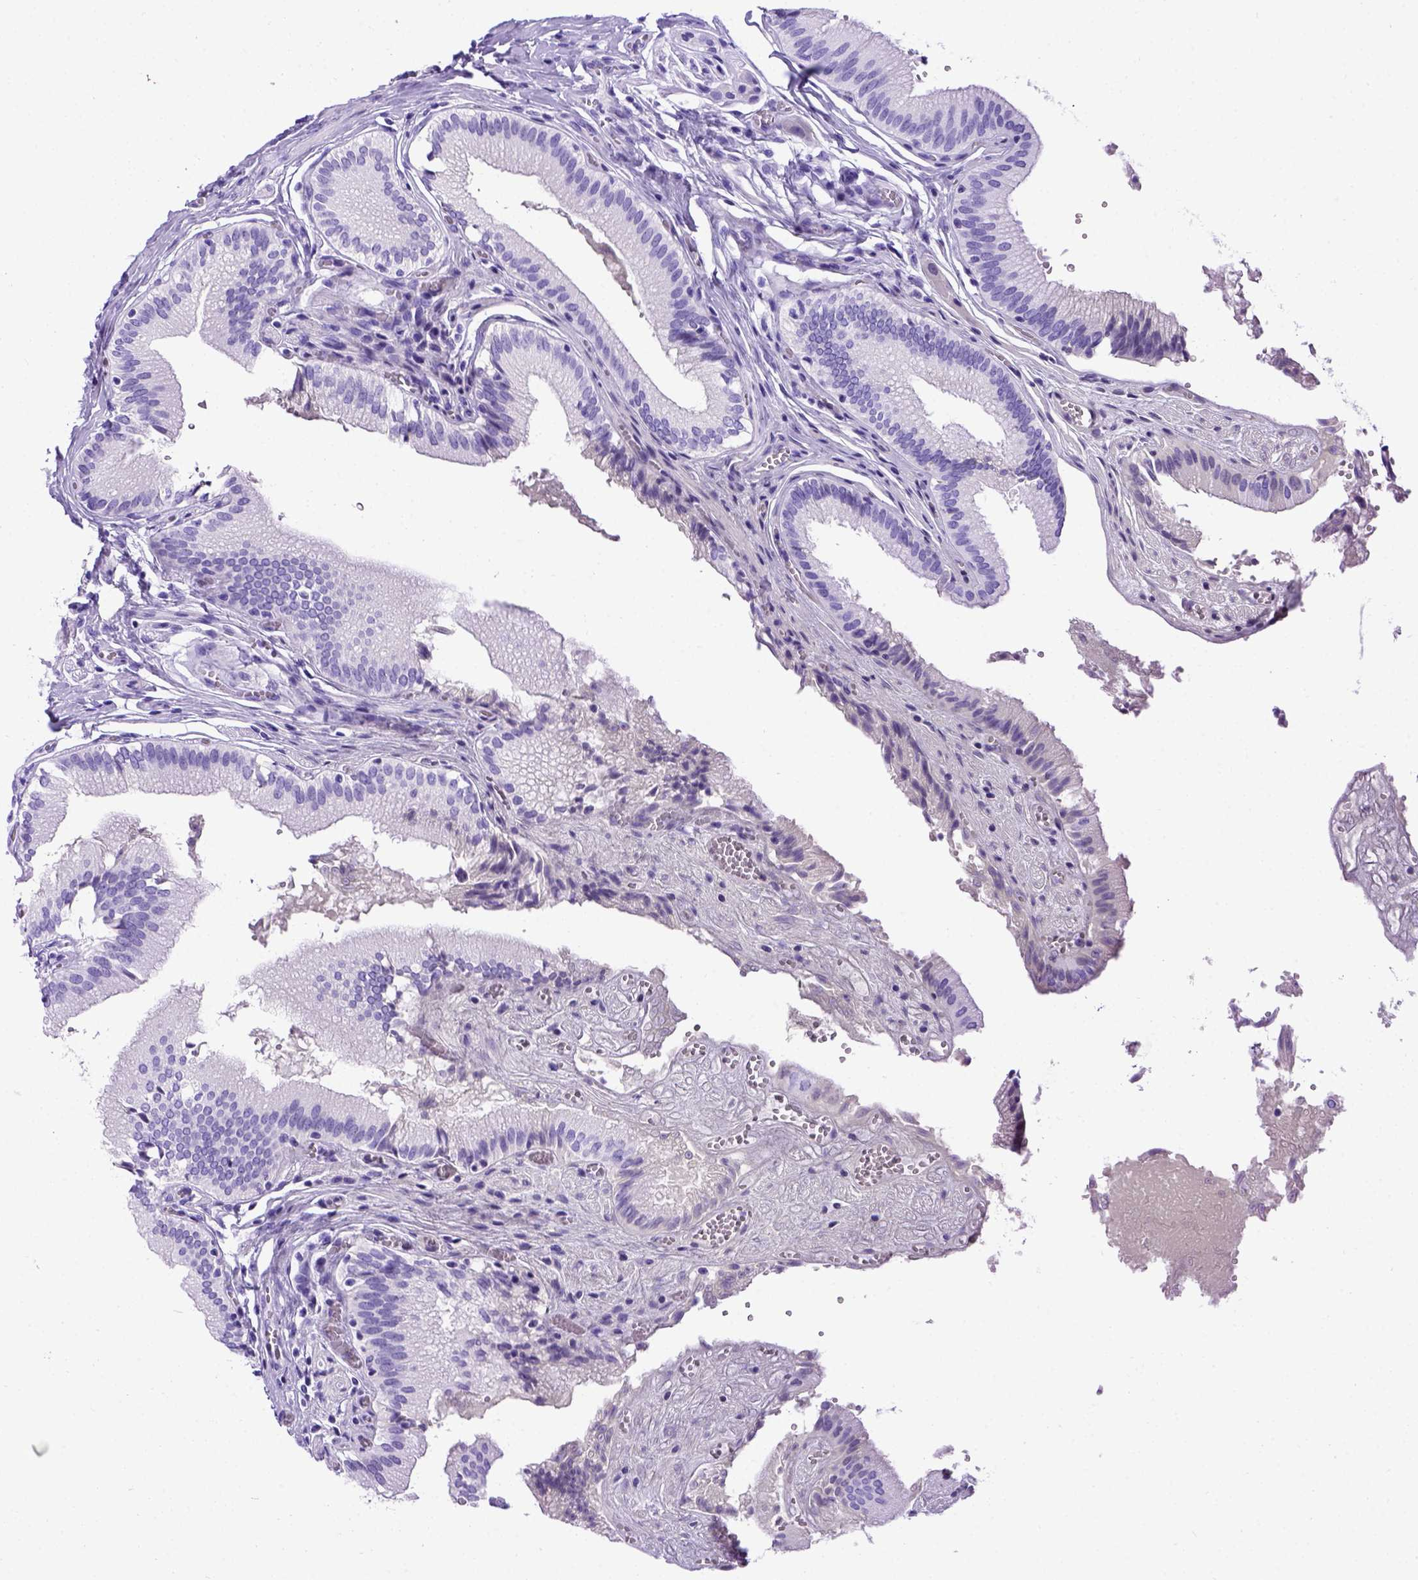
{"staining": {"intensity": "negative", "quantity": "none", "location": "none"}, "tissue": "gallbladder", "cell_type": "Glandular cells", "image_type": "normal", "snomed": [{"axis": "morphology", "description": "Normal tissue, NOS"}, {"axis": "topography", "description": "Gallbladder"}, {"axis": "topography", "description": "Peripheral nerve tissue"}], "caption": "Immunohistochemical staining of benign human gallbladder shows no significant positivity in glandular cells. The staining is performed using DAB (3,3'-diaminobenzidine) brown chromogen with nuclei counter-stained in using hematoxylin.", "gene": "MEOX2", "patient": {"sex": "male", "age": 17}}